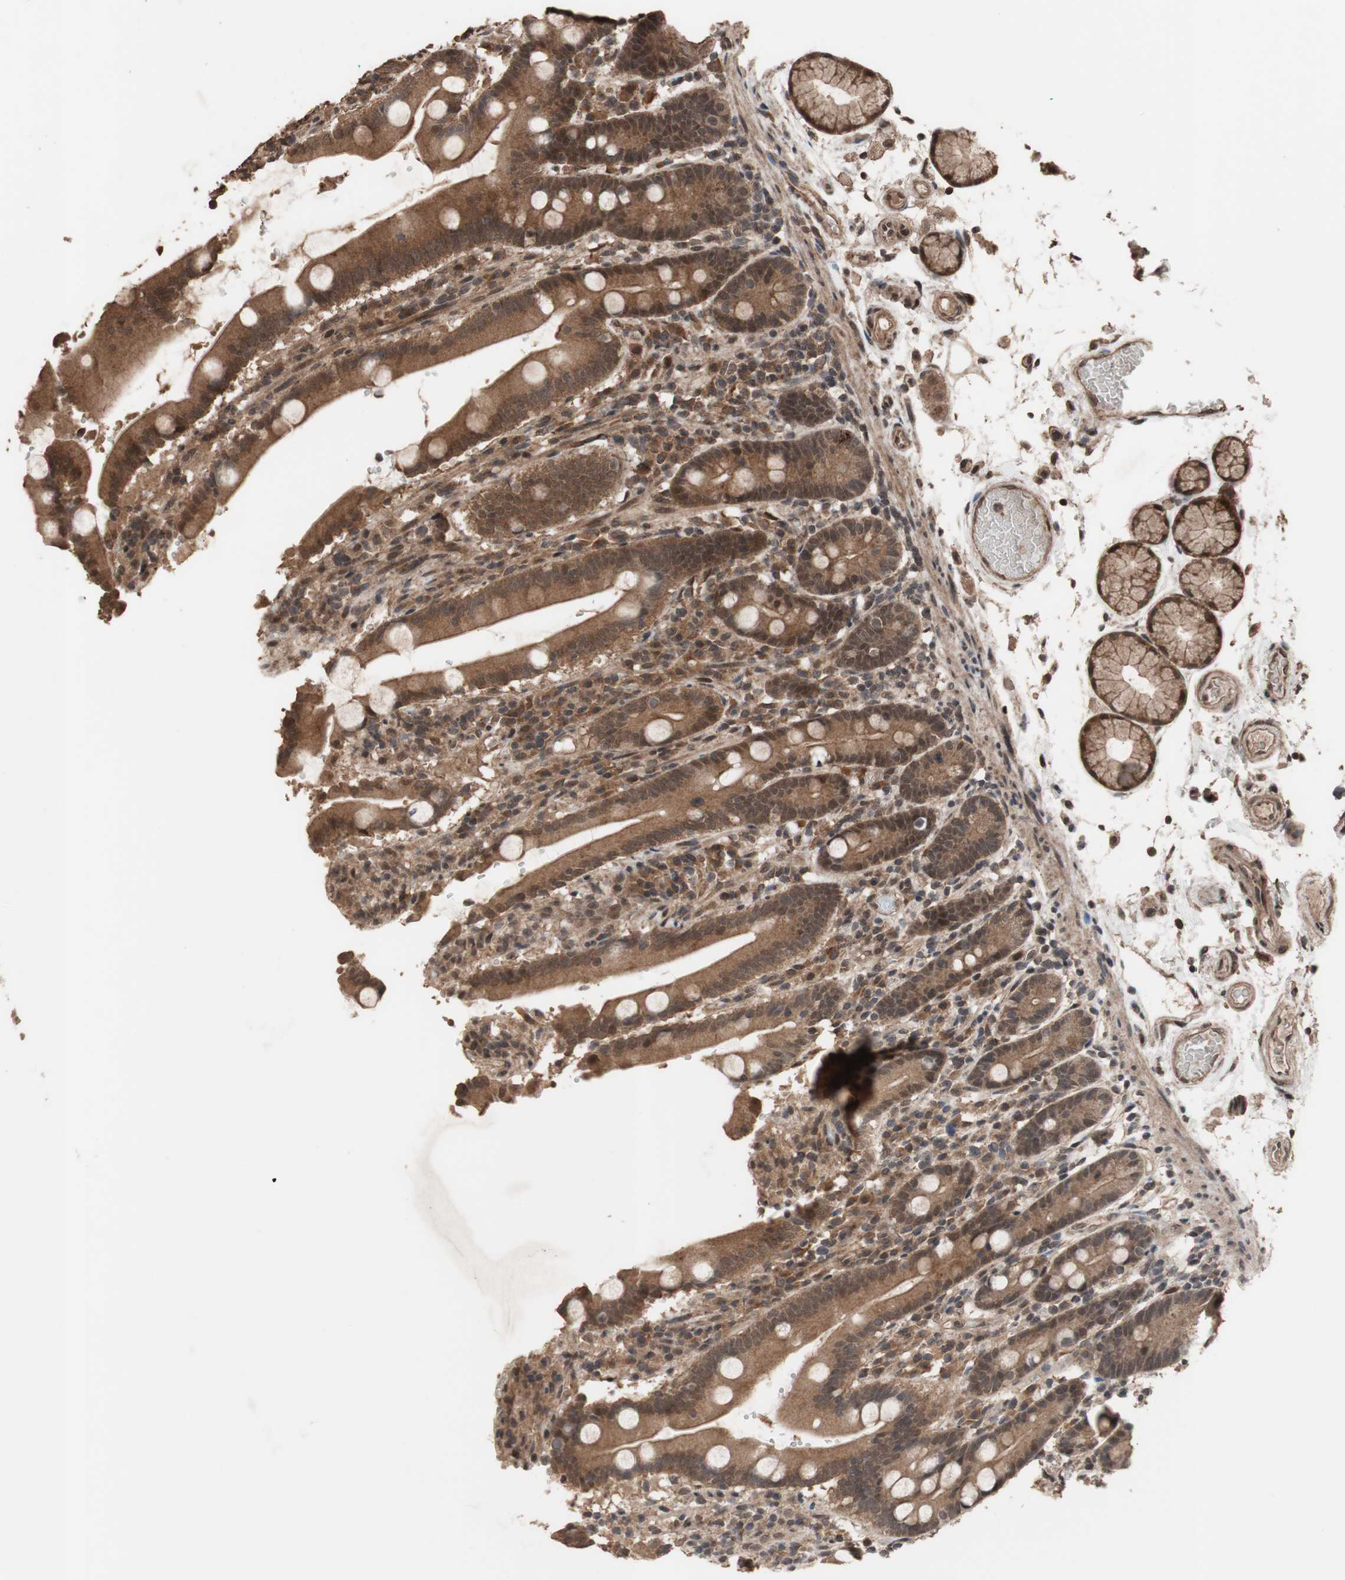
{"staining": {"intensity": "moderate", "quantity": ">75%", "location": "cytoplasmic/membranous,nuclear"}, "tissue": "duodenum", "cell_type": "Glandular cells", "image_type": "normal", "snomed": [{"axis": "morphology", "description": "Normal tissue, NOS"}, {"axis": "topography", "description": "Small intestine, NOS"}], "caption": "Duodenum stained with IHC reveals moderate cytoplasmic/membranous,nuclear staining in about >75% of glandular cells. Using DAB (3,3'-diaminobenzidine) (brown) and hematoxylin (blue) stains, captured at high magnification using brightfield microscopy.", "gene": "KANSL1", "patient": {"sex": "female", "age": 71}}